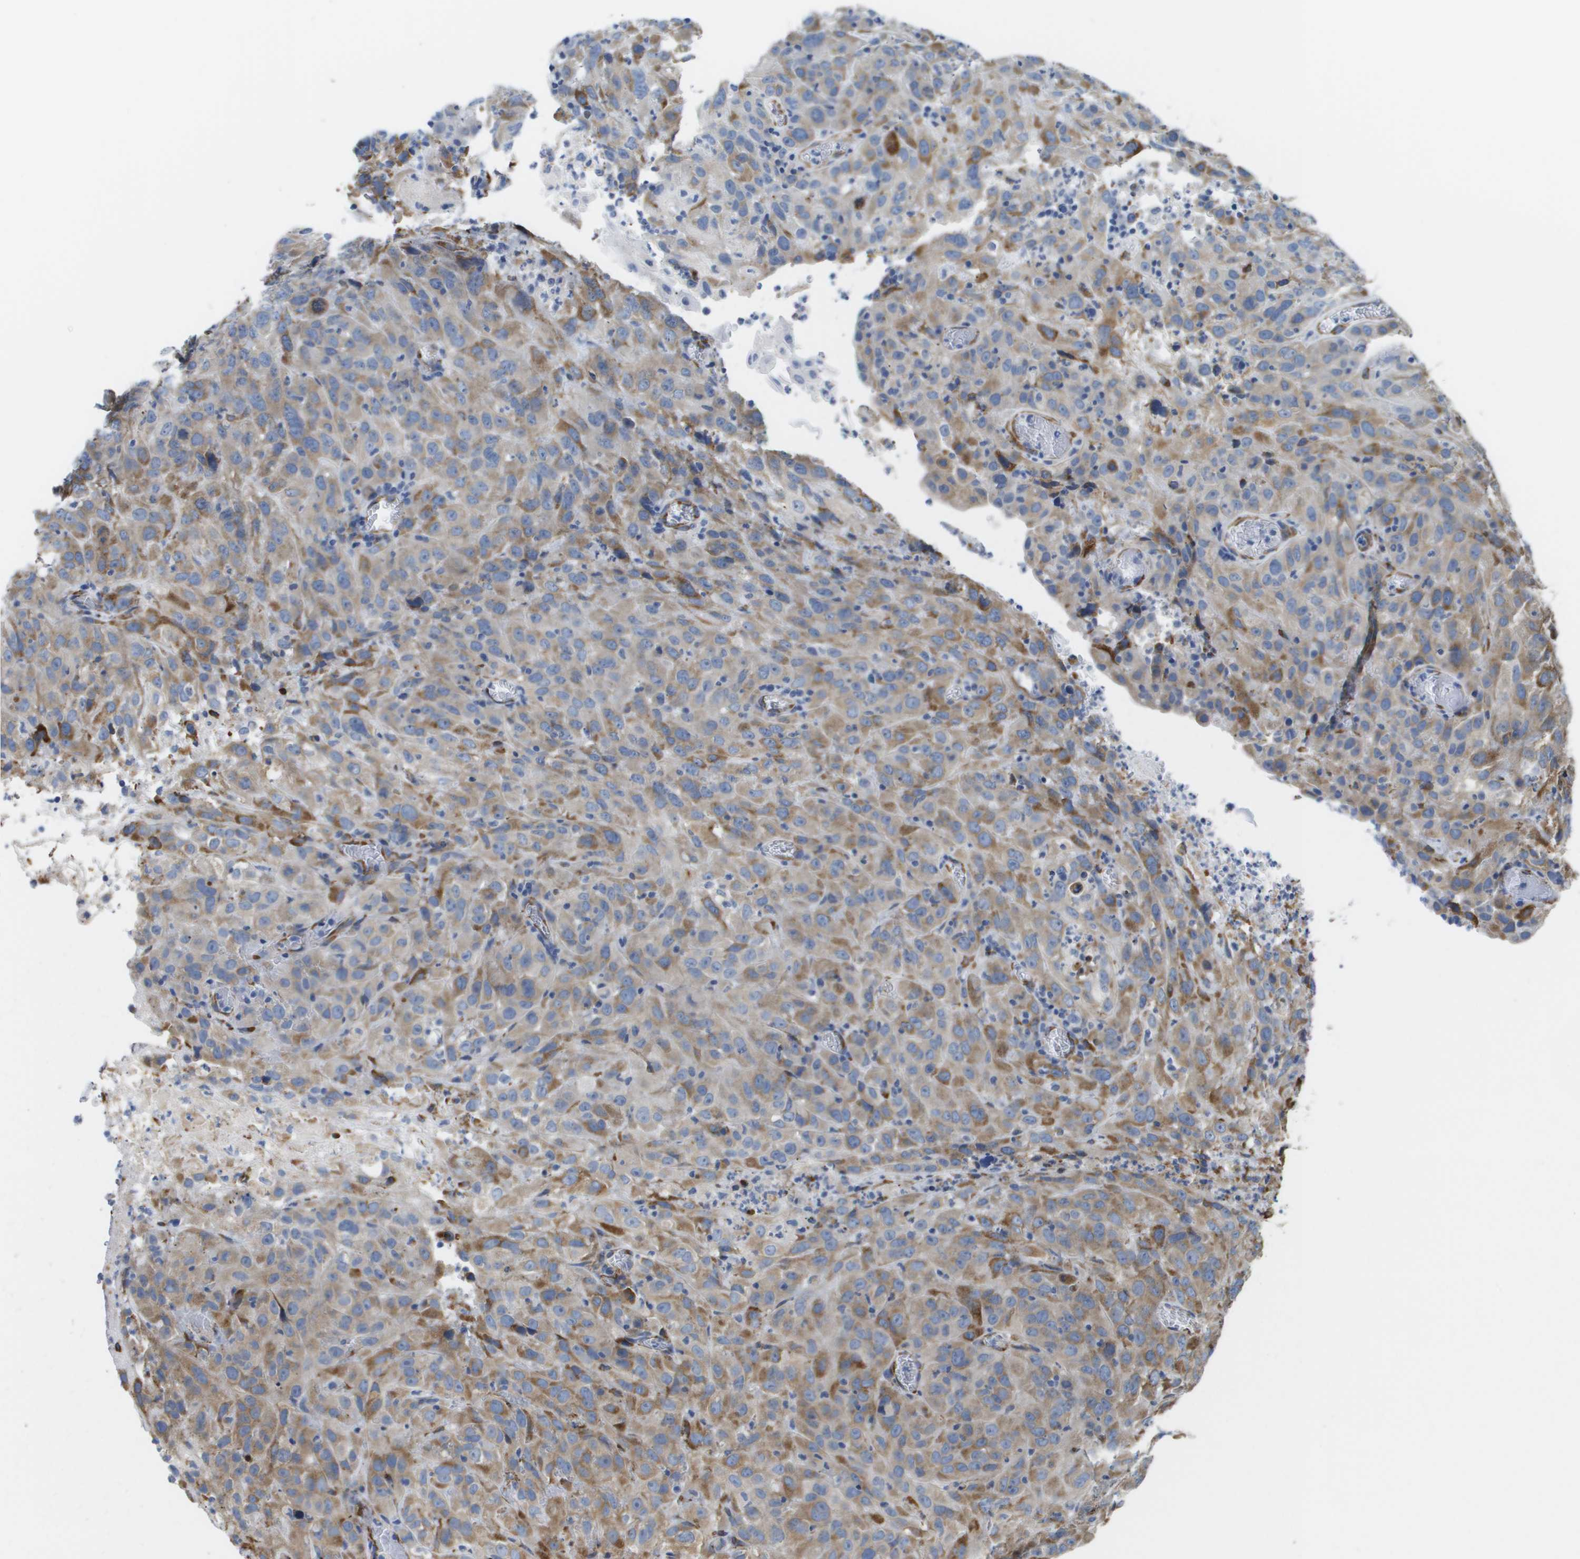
{"staining": {"intensity": "moderate", "quantity": "25%-75%", "location": "cytoplasmic/membranous"}, "tissue": "cervical cancer", "cell_type": "Tumor cells", "image_type": "cancer", "snomed": [{"axis": "morphology", "description": "Squamous cell carcinoma, NOS"}, {"axis": "topography", "description": "Cervix"}], "caption": "Immunohistochemical staining of human squamous cell carcinoma (cervical) demonstrates medium levels of moderate cytoplasmic/membranous positivity in about 25%-75% of tumor cells.", "gene": "ST3GAL2", "patient": {"sex": "female", "age": 32}}